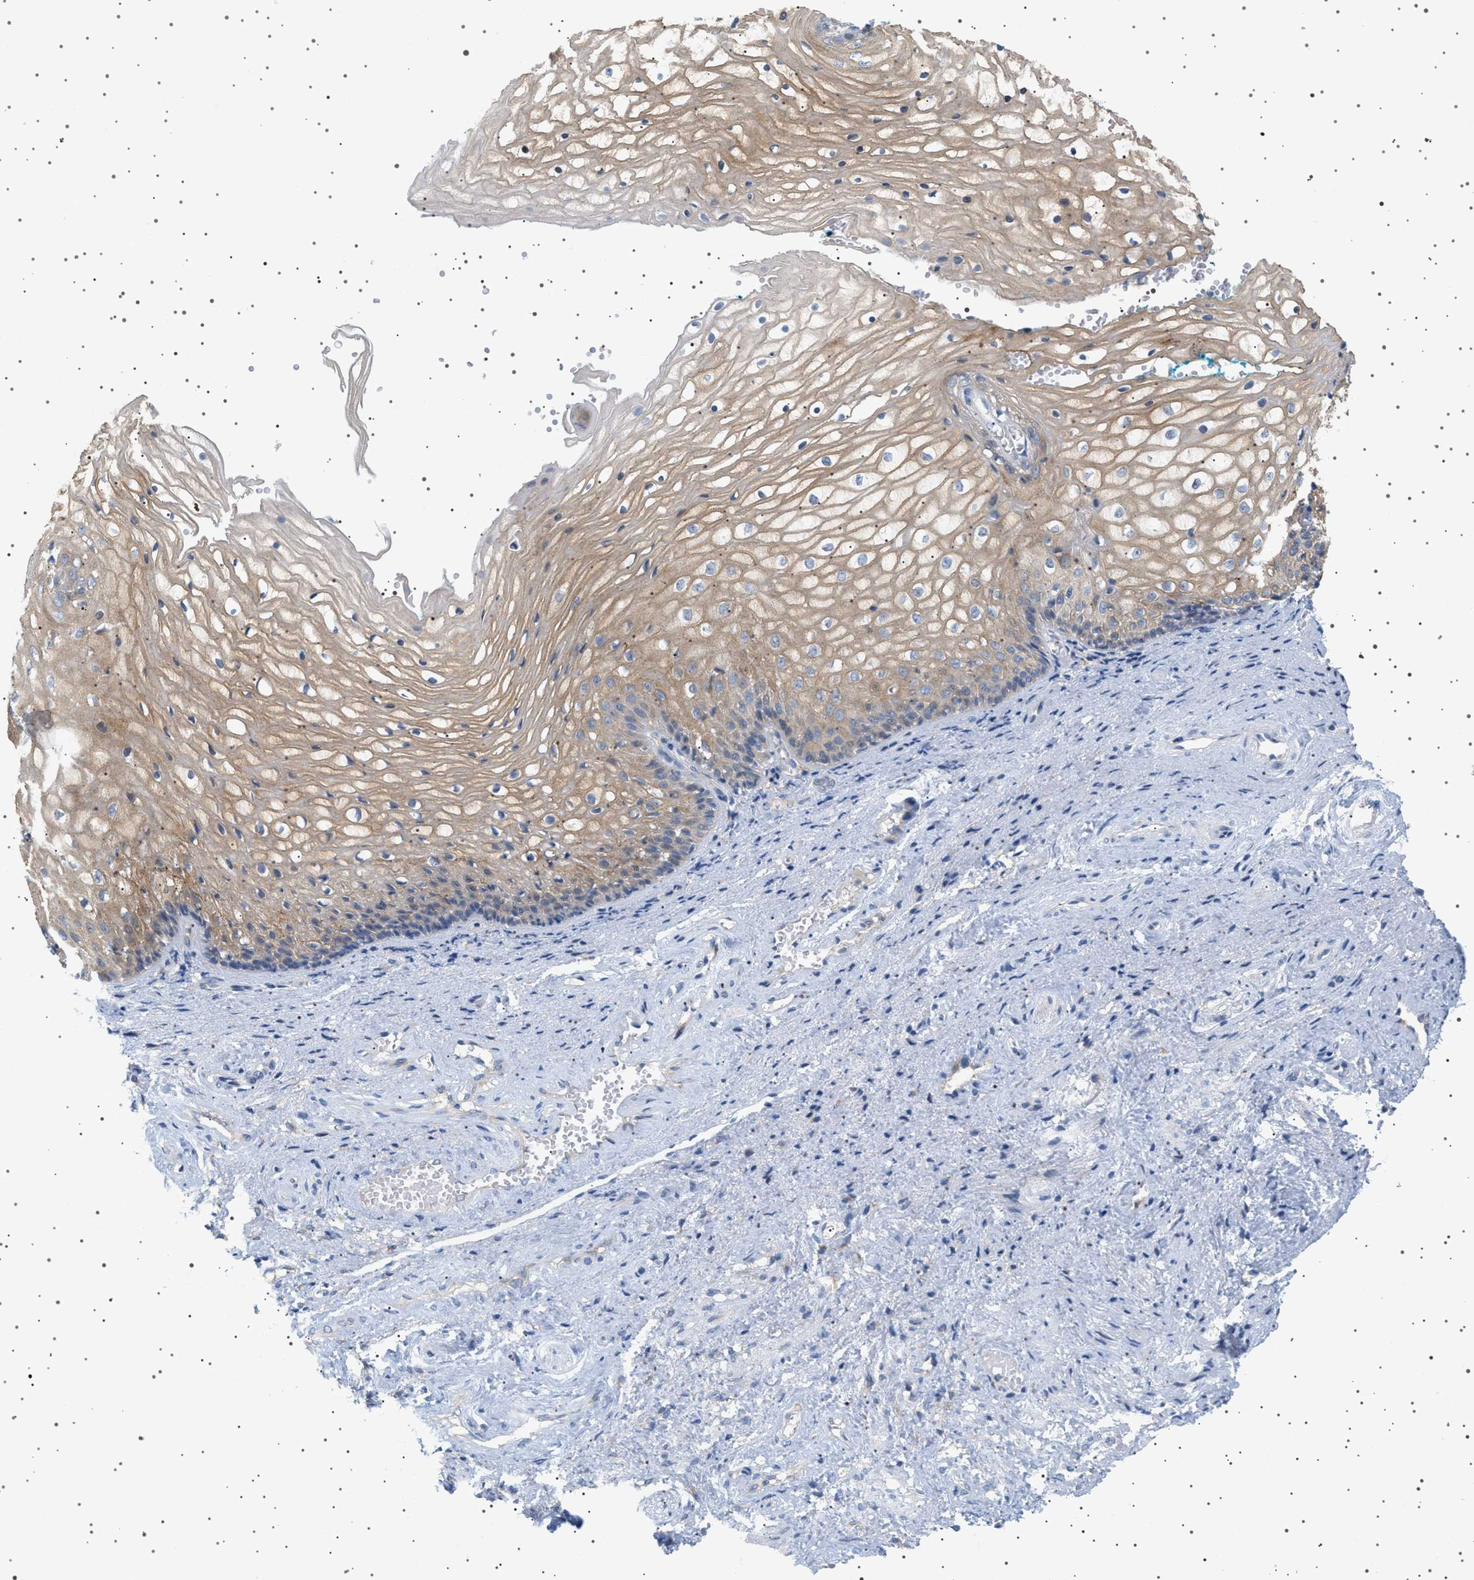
{"staining": {"intensity": "weak", "quantity": "25%-75%", "location": "cytoplasmic/membranous"}, "tissue": "vagina", "cell_type": "Squamous epithelial cells", "image_type": "normal", "snomed": [{"axis": "morphology", "description": "Normal tissue, NOS"}, {"axis": "topography", "description": "Vagina"}], "caption": "High-power microscopy captured an immunohistochemistry (IHC) image of normal vagina, revealing weak cytoplasmic/membranous expression in about 25%-75% of squamous epithelial cells. (DAB IHC with brightfield microscopy, high magnification).", "gene": "ADCY10", "patient": {"sex": "female", "age": 34}}